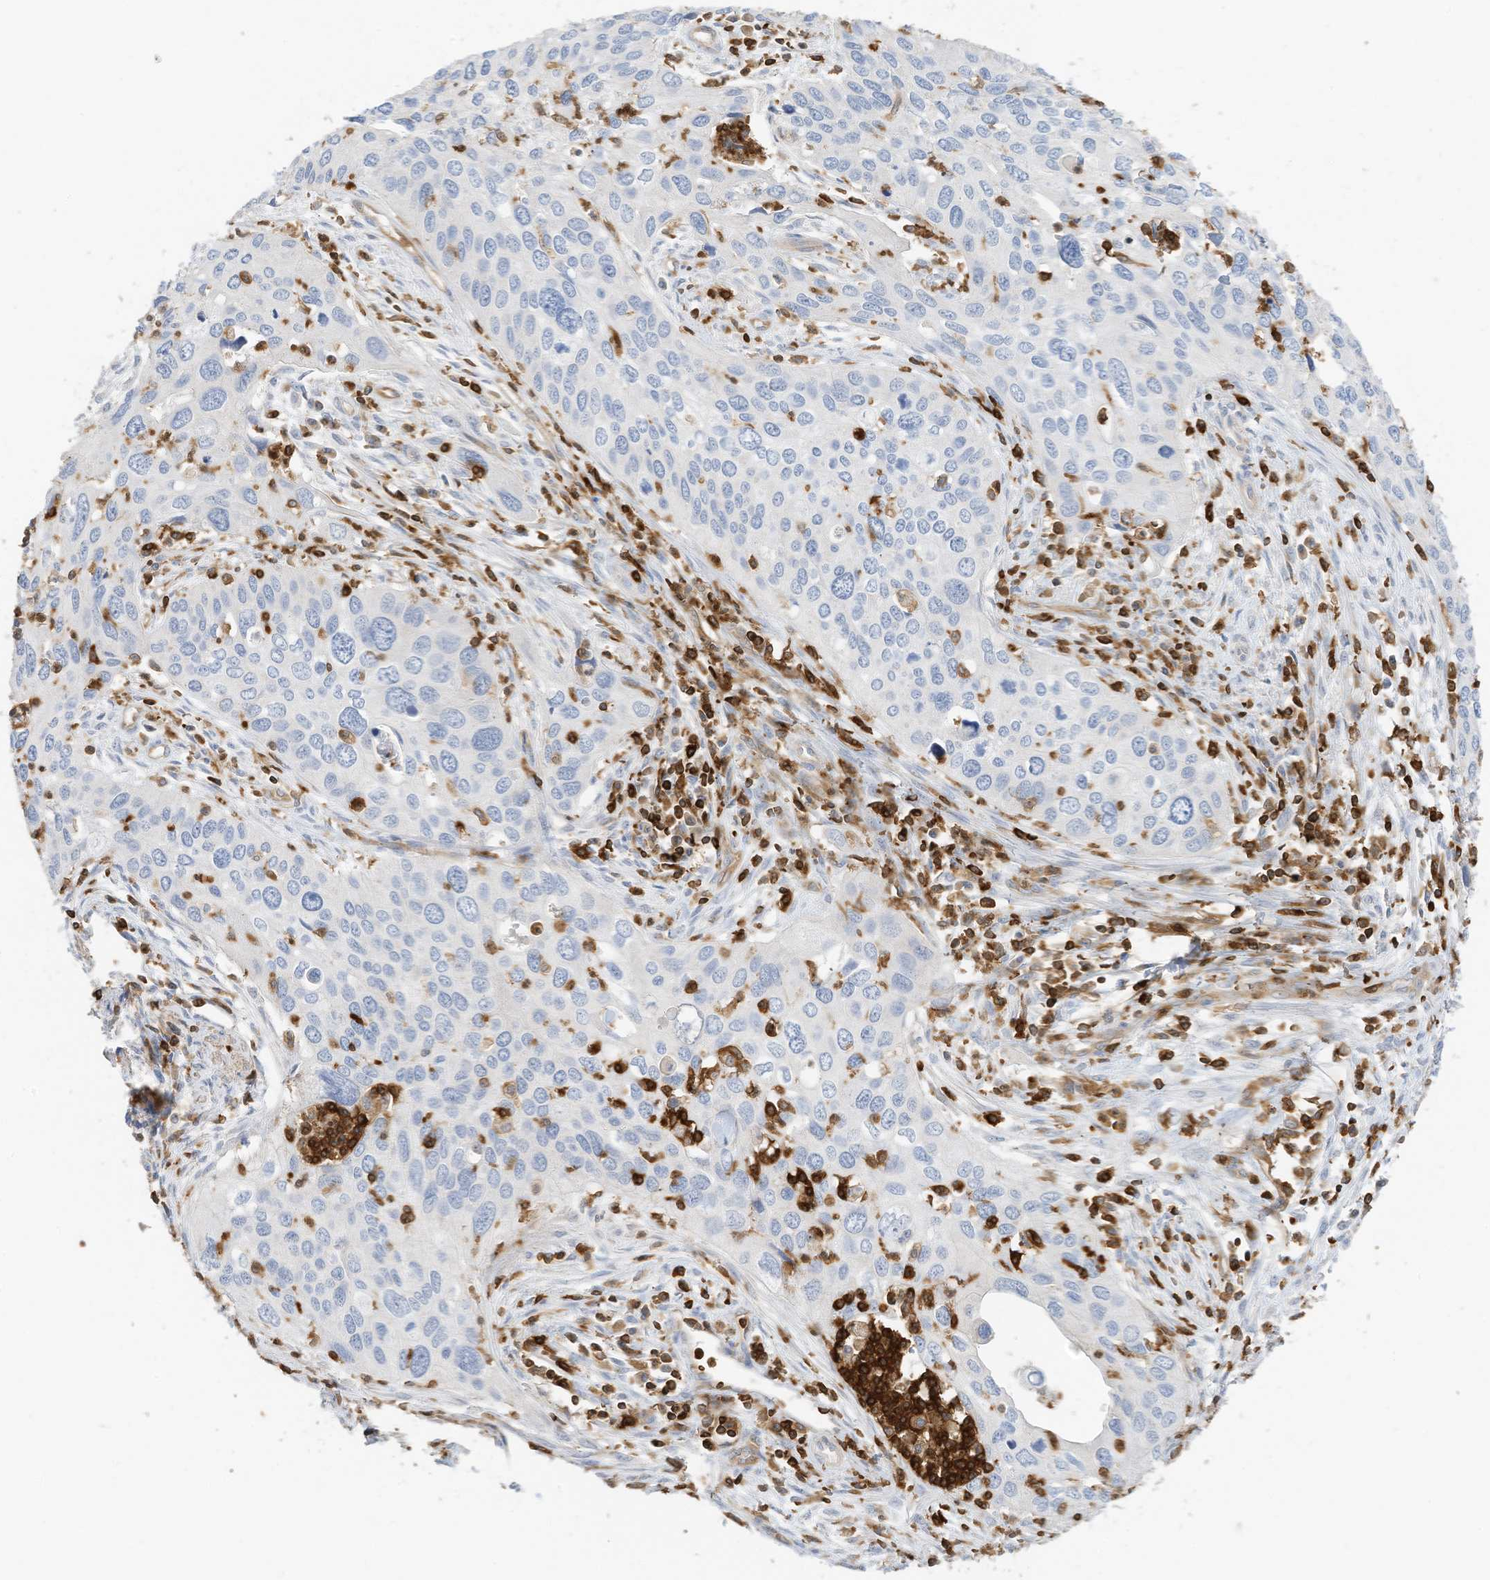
{"staining": {"intensity": "negative", "quantity": "none", "location": "none"}, "tissue": "cervical cancer", "cell_type": "Tumor cells", "image_type": "cancer", "snomed": [{"axis": "morphology", "description": "Squamous cell carcinoma, NOS"}, {"axis": "topography", "description": "Cervix"}], "caption": "Immunohistochemical staining of human cervical squamous cell carcinoma displays no significant staining in tumor cells. (IHC, brightfield microscopy, high magnification).", "gene": "ARHGAP25", "patient": {"sex": "female", "age": 55}}